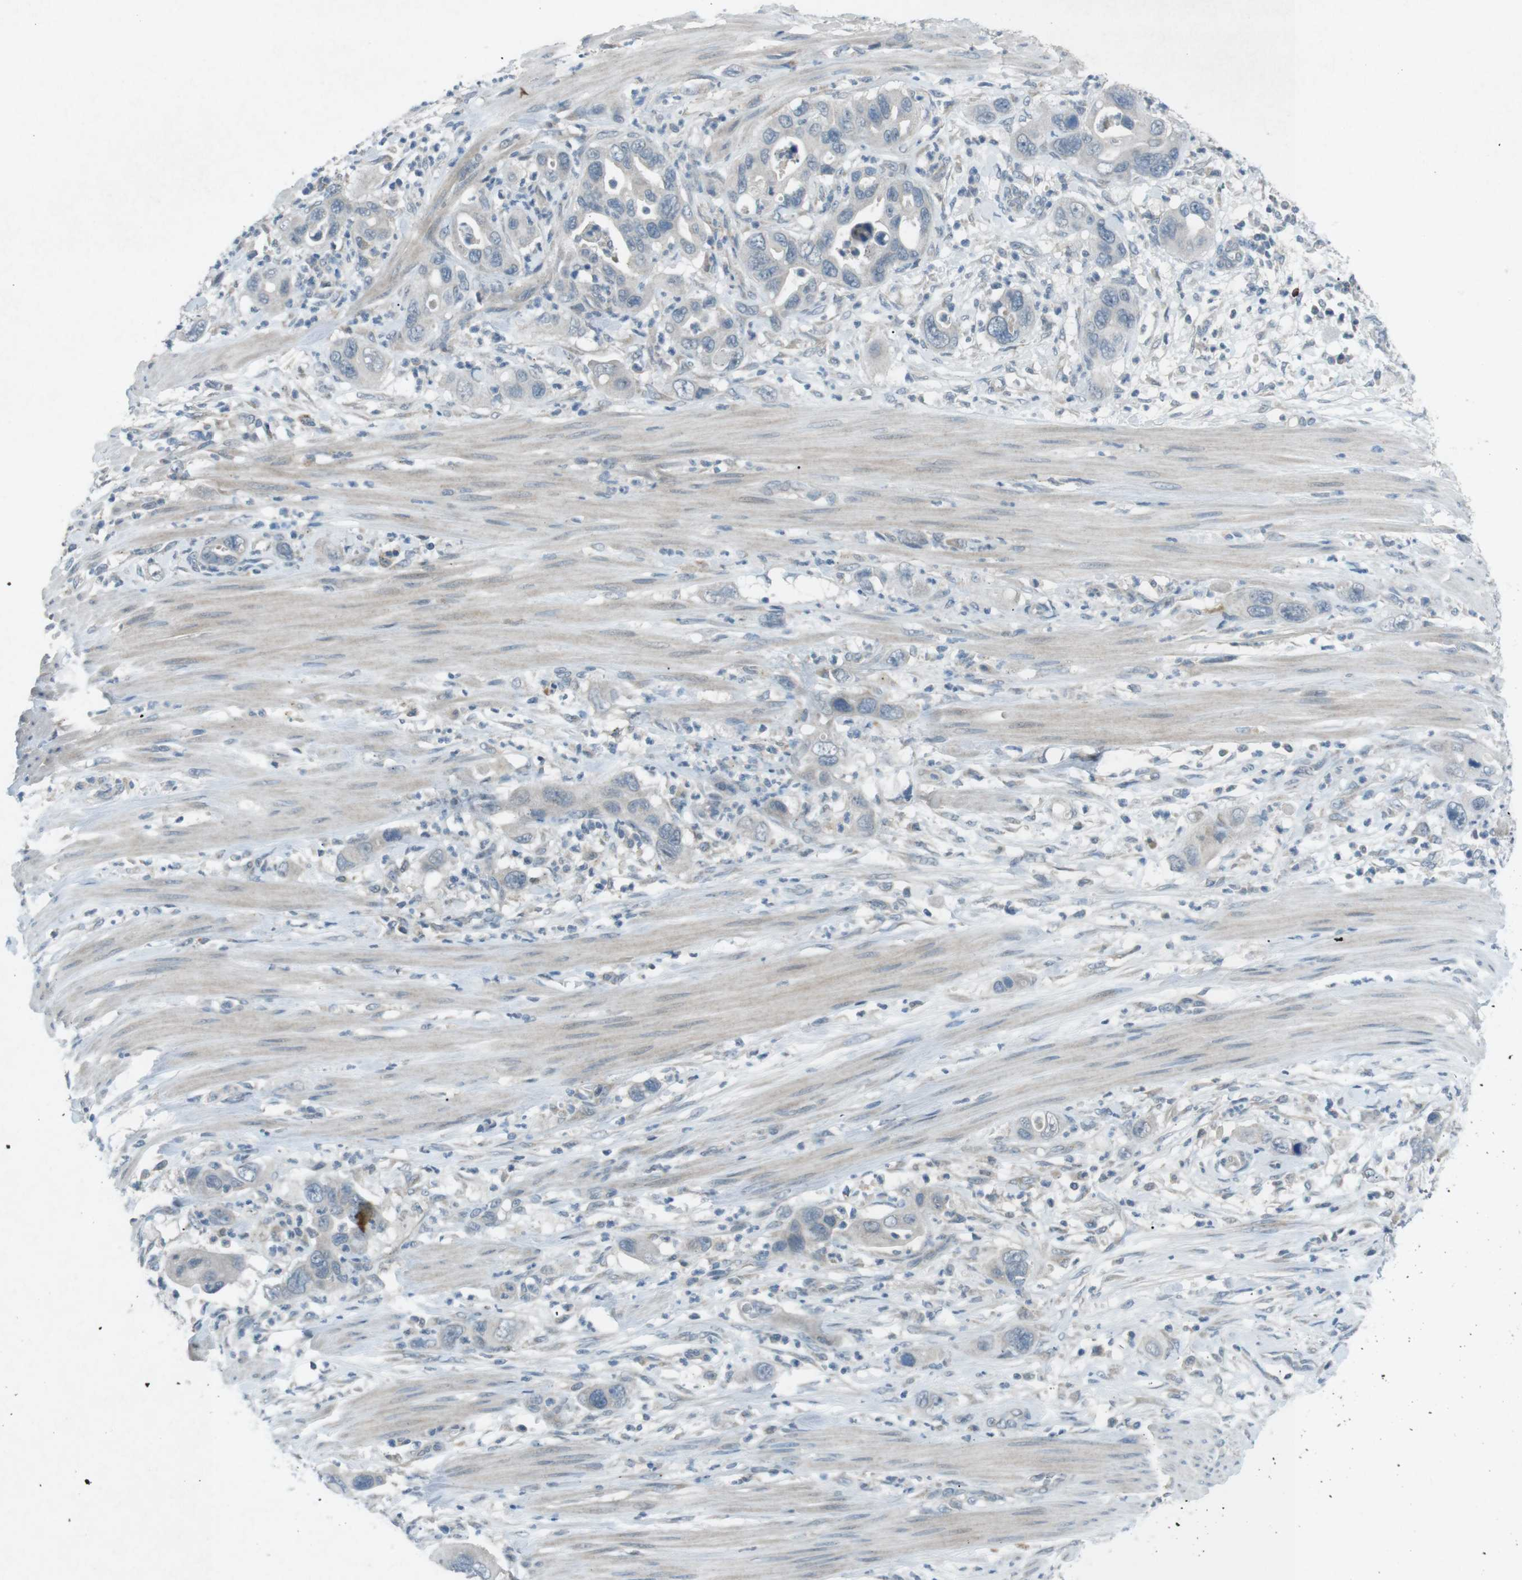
{"staining": {"intensity": "negative", "quantity": "none", "location": "none"}, "tissue": "pancreatic cancer", "cell_type": "Tumor cells", "image_type": "cancer", "snomed": [{"axis": "morphology", "description": "Adenocarcinoma, NOS"}, {"axis": "topography", "description": "Pancreas"}], "caption": "There is no significant staining in tumor cells of pancreatic cancer (adenocarcinoma).", "gene": "FCRLA", "patient": {"sex": "female", "age": 71}}